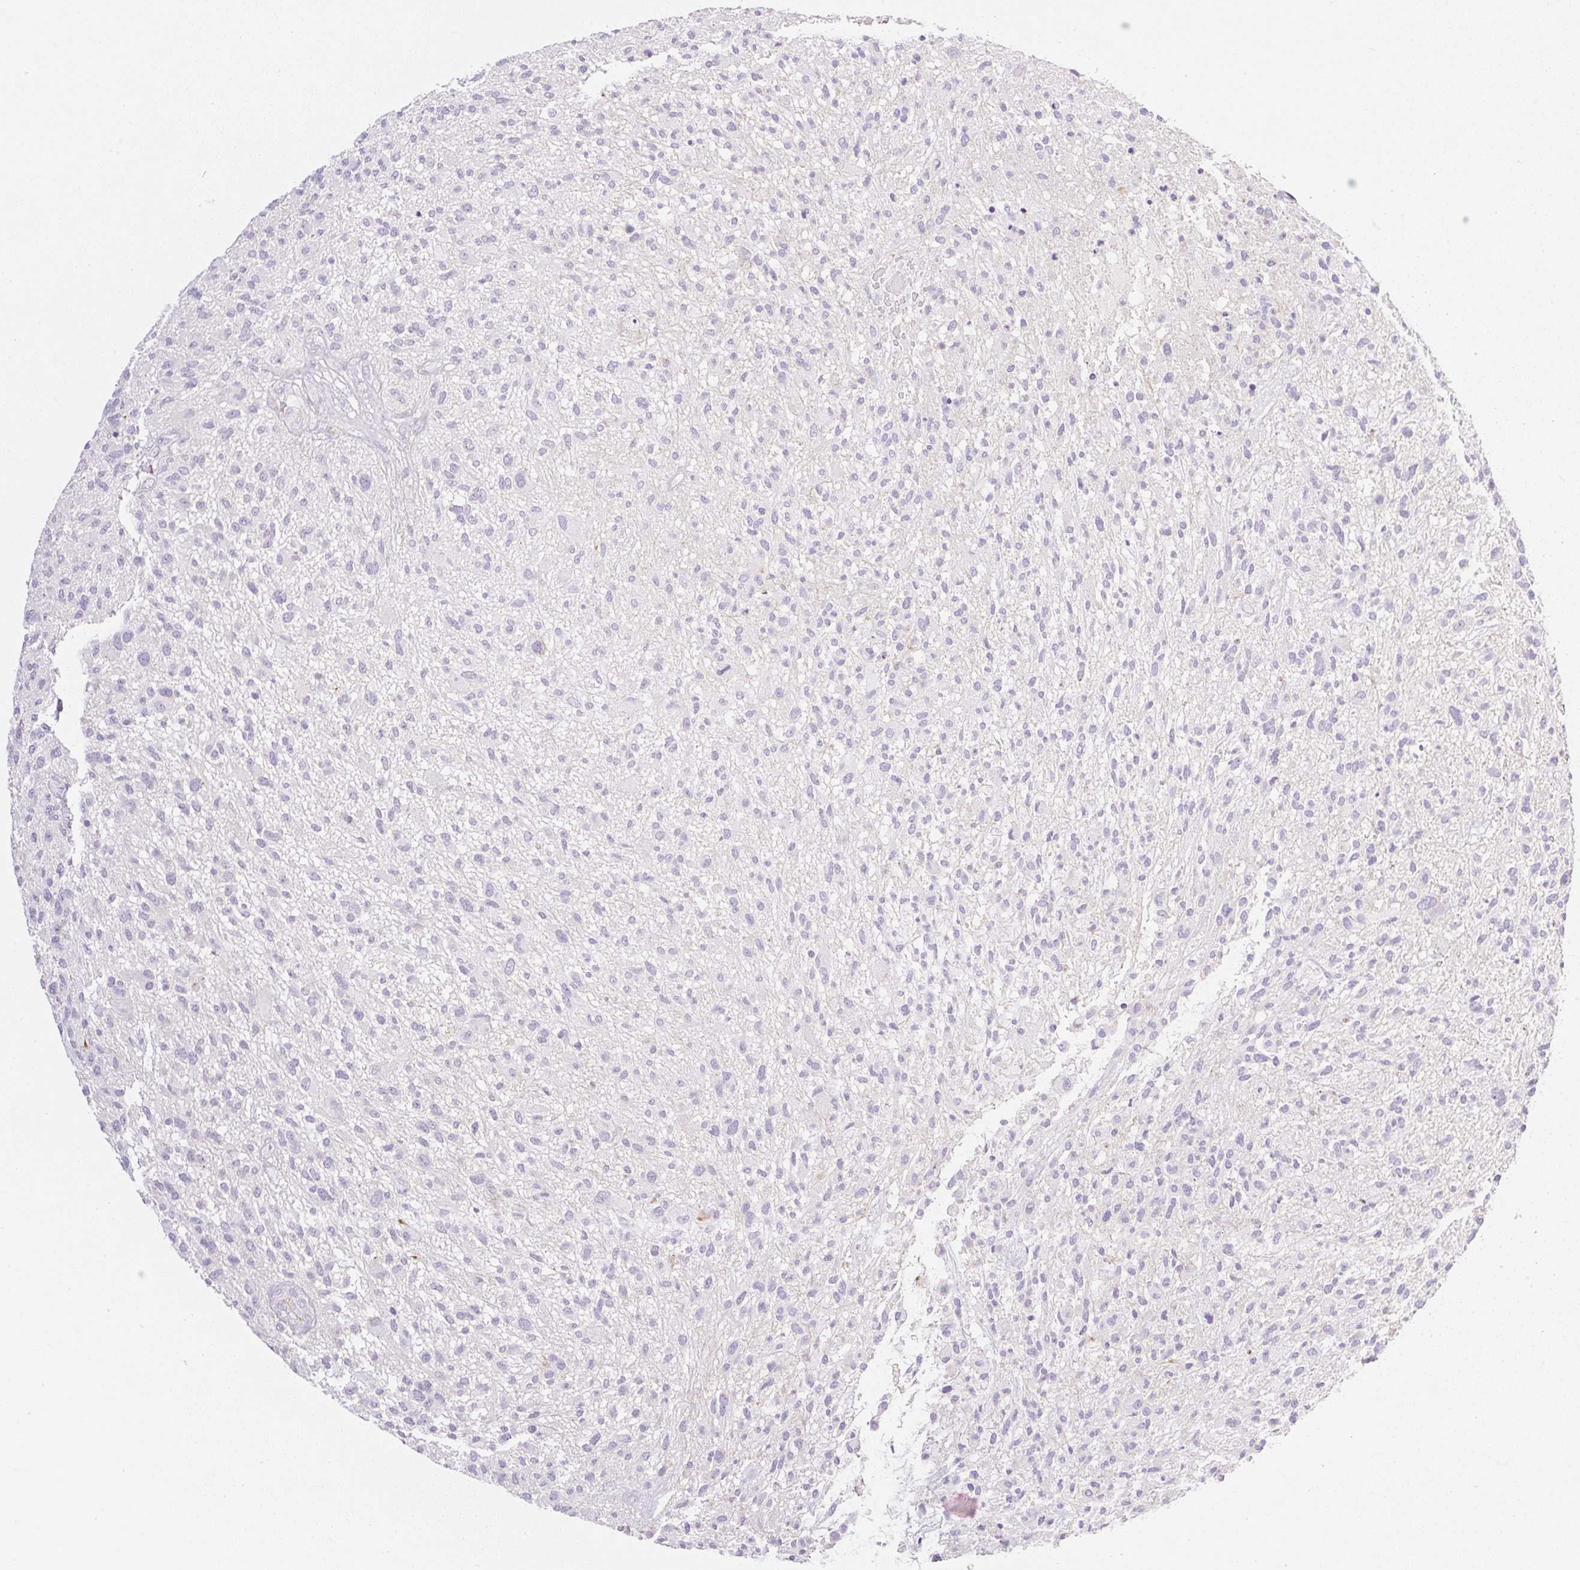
{"staining": {"intensity": "negative", "quantity": "none", "location": "none"}, "tissue": "glioma", "cell_type": "Tumor cells", "image_type": "cancer", "snomed": [{"axis": "morphology", "description": "Glioma, malignant, High grade"}, {"axis": "topography", "description": "Brain"}], "caption": "Protein analysis of glioma demonstrates no significant staining in tumor cells.", "gene": "MIA2", "patient": {"sex": "male", "age": 47}}